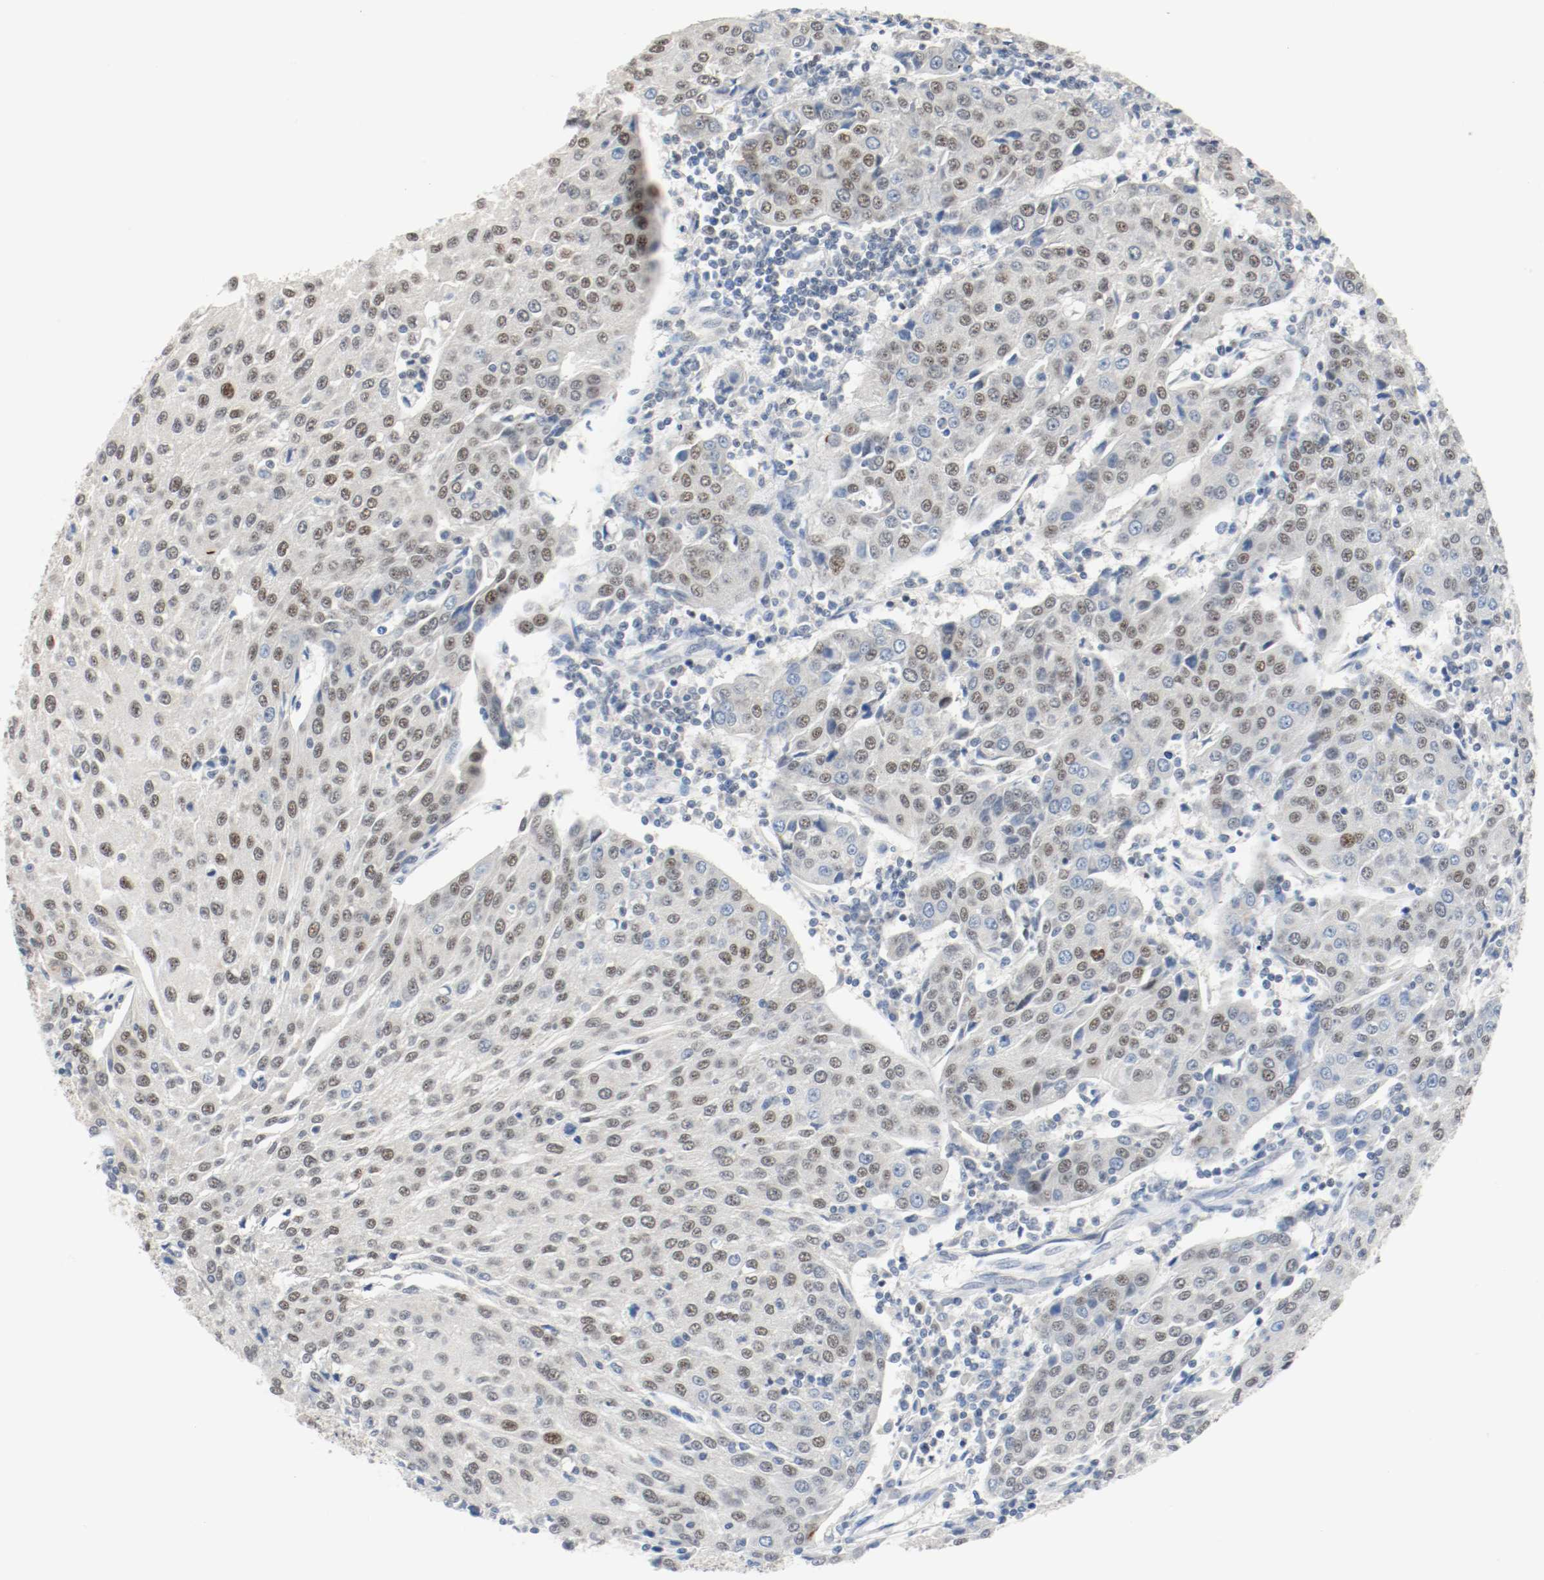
{"staining": {"intensity": "weak", "quantity": "25%-75%", "location": "nuclear"}, "tissue": "urothelial cancer", "cell_type": "Tumor cells", "image_type": "cancer", "snomed": [{"axis": "morphology", "description": "Urothelial carcinoma, High grade"}, {"axis": "topography", "description": "Urinary bladder"}], "caption": "Immunohistochemistry photomicrograph of urothelial cancer stained for a protein (brown), which reveals low levels of weak nuclear positivity in about 25%-75% of tumor cells.", "gene": "ASH1L", "patient": {"sex": "female", "age": 85}}